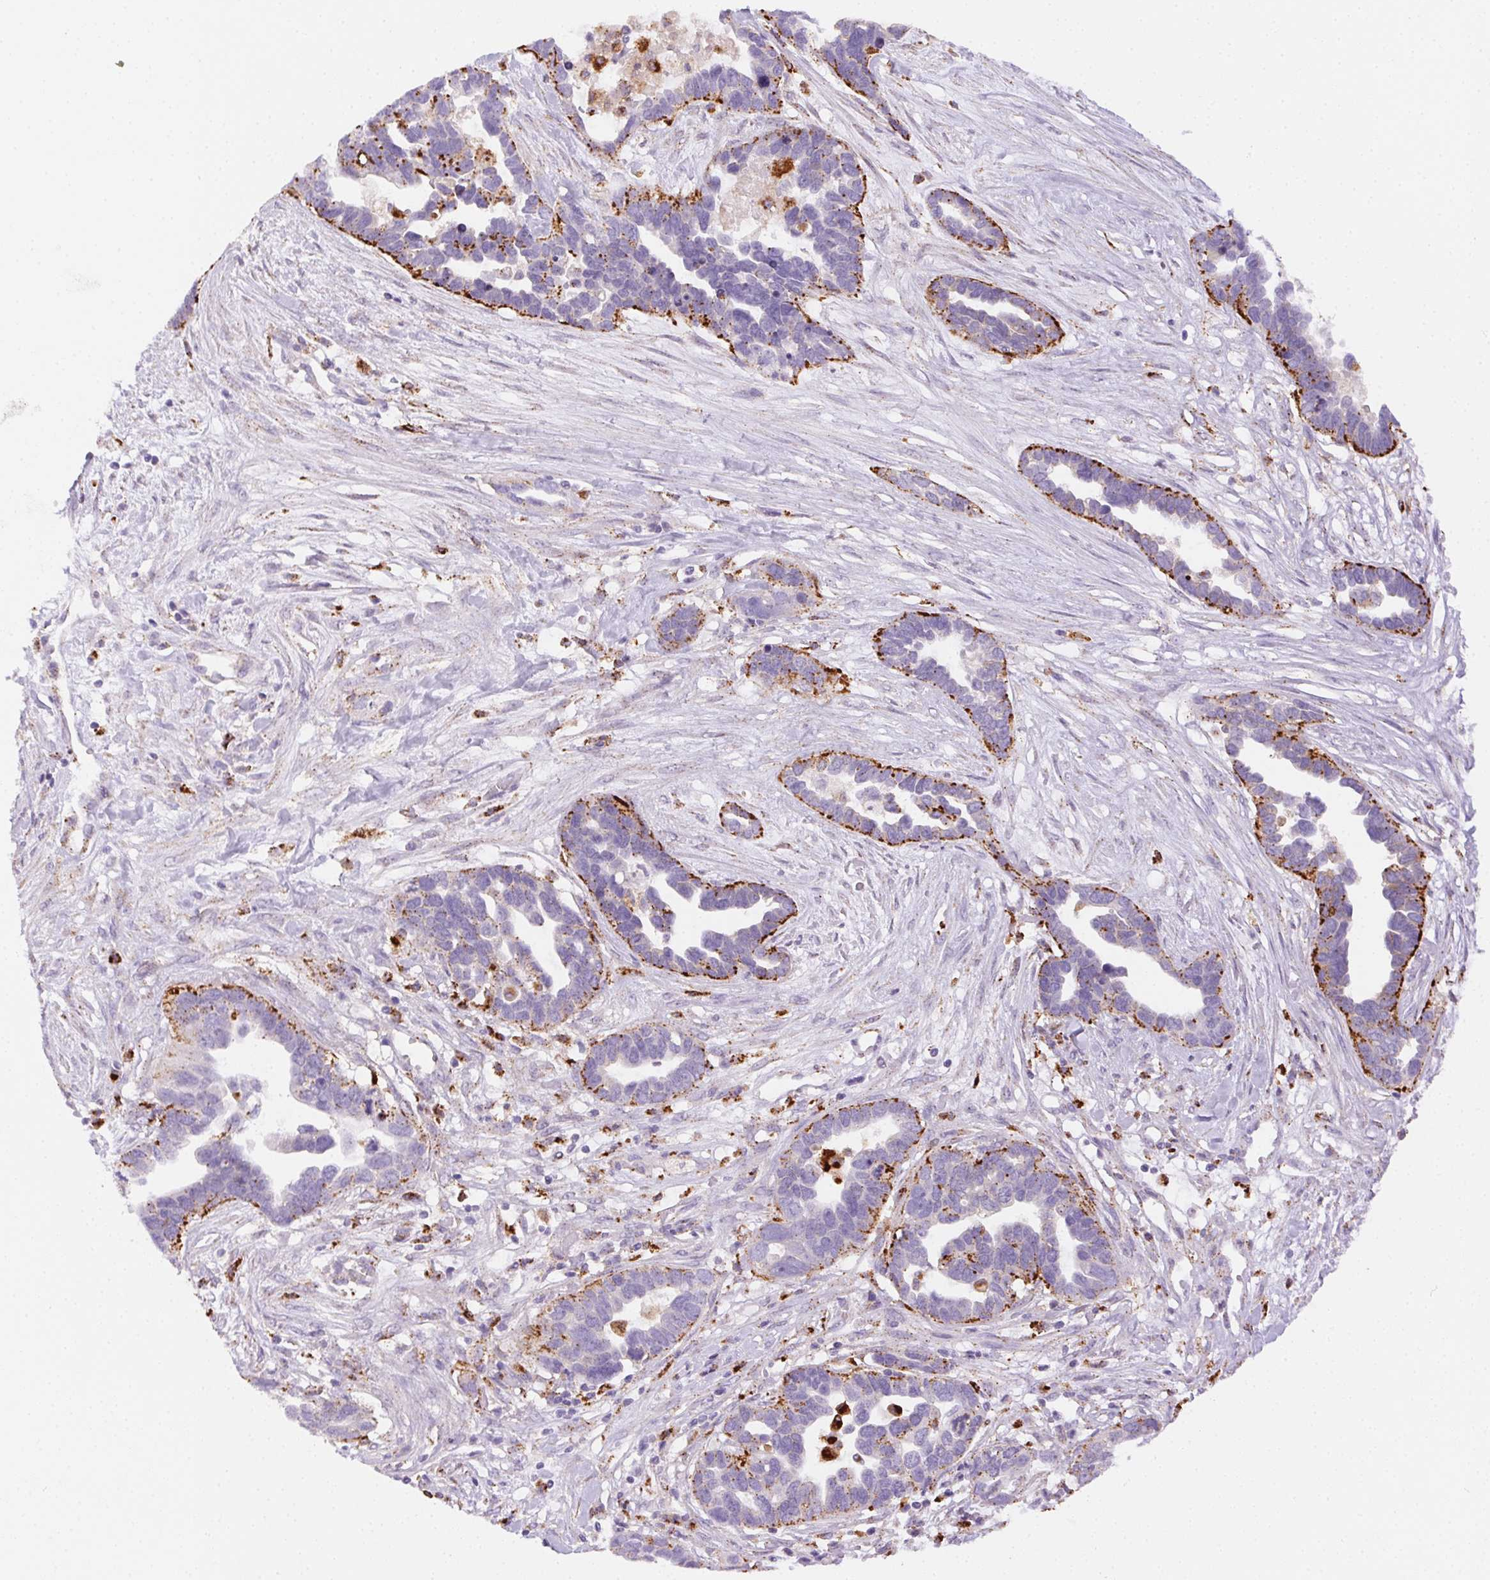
{"staining": {"intensity": "strong", "quantity": "25%-75%", "location": "cytoplasmic/membranous"}, "tissue": "ovarian cancer", "cell_type": "Tumor cells", "image_type": "cancer", "snomed": [{"axis": "morphology", "description": "Cystadenocarcinoma, serous, NOS"}, {"axis": "topography", "description": "Ovary"}], "caption": "Brown immunohistochemical staining in human ovarian serous cystadenocarcinoma demonstrates strong cytoplasmic/membranous expression in approximately 25%-75% of tumor cells.", "gene": "SCPEP1", "patient": {"sex": "female", "age": 54}}